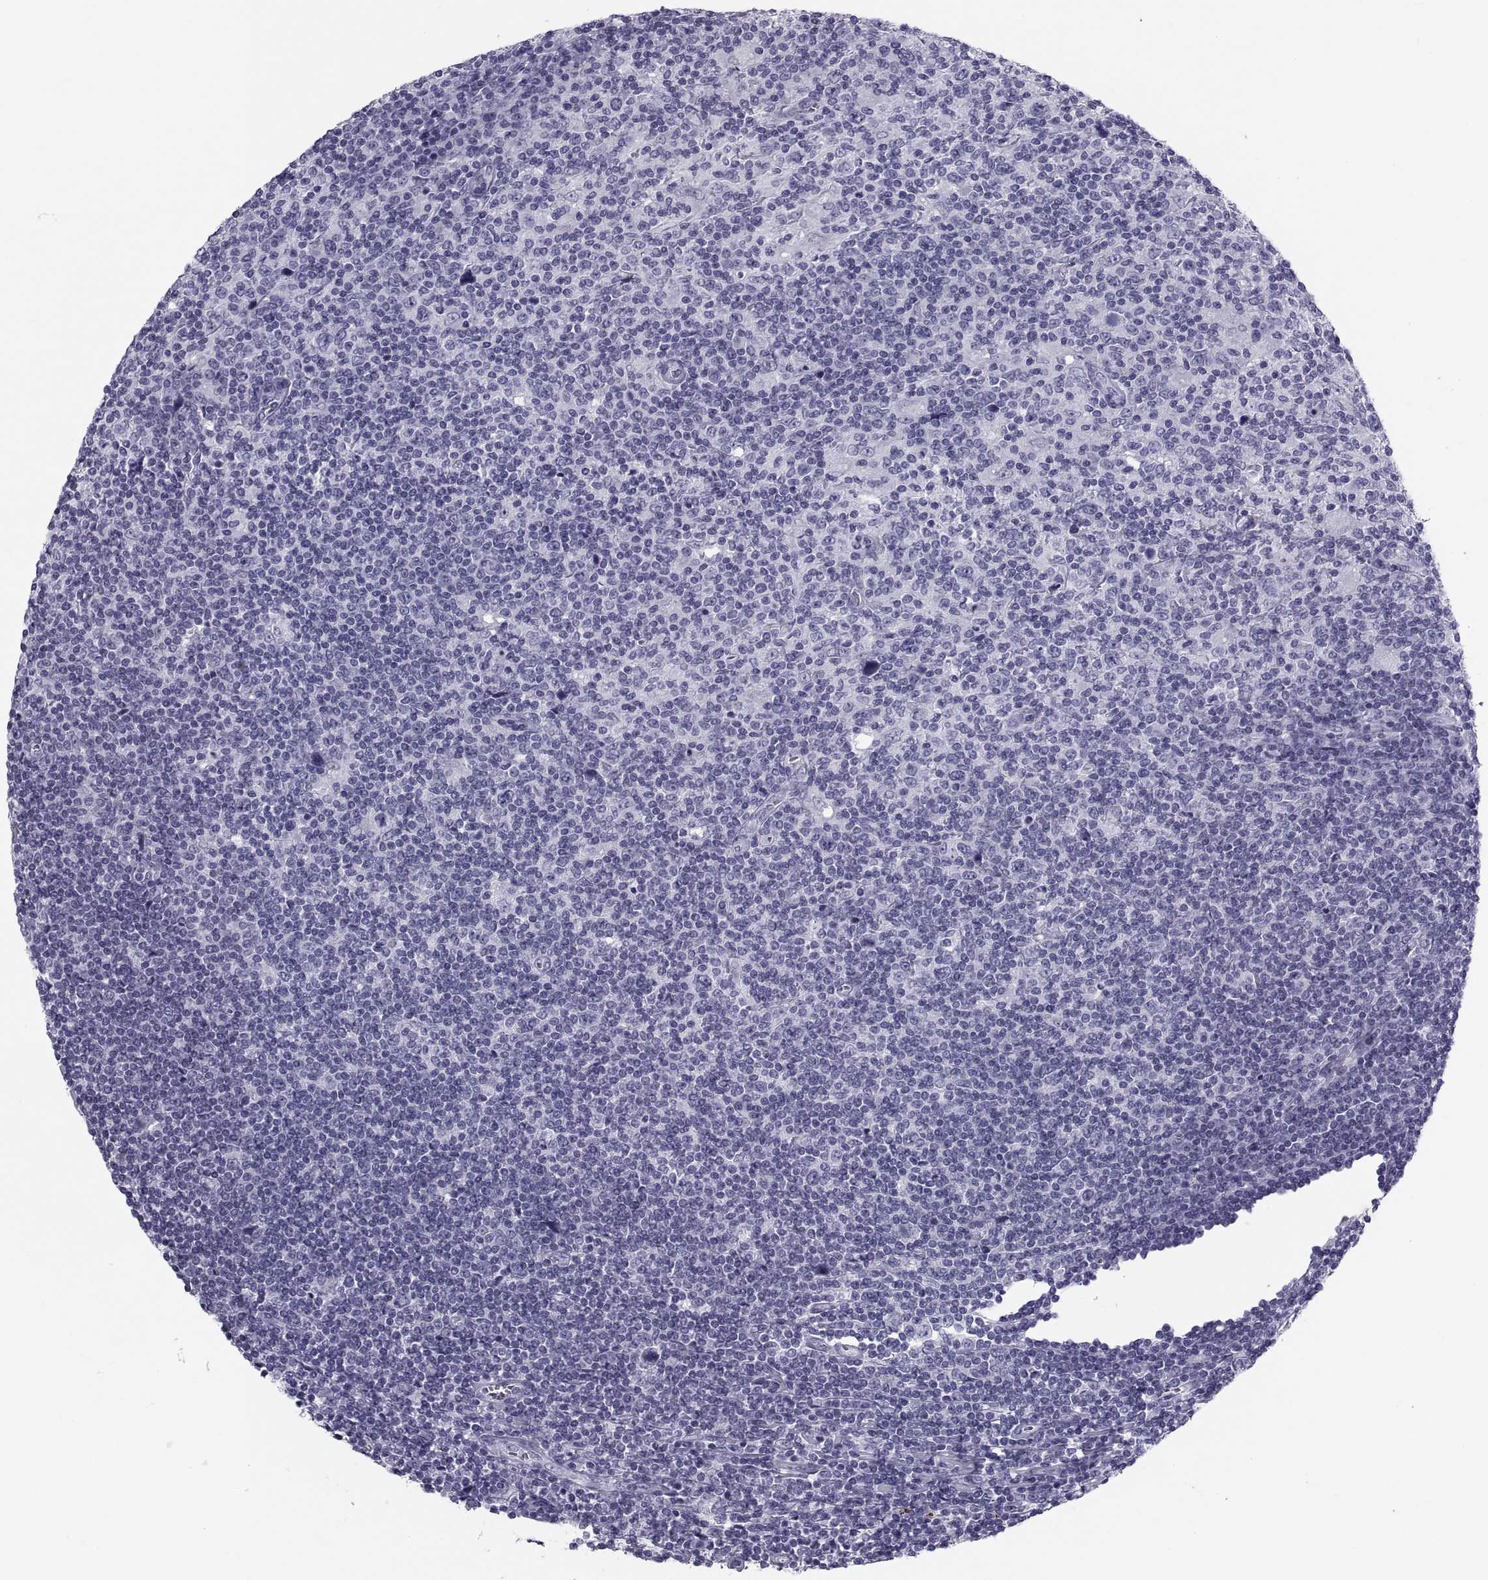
{"staining": {"intensity": "negative", "quantity": "none", "location": "none"}, "tissue": "lymphoma", "cell_type": "Tumor cells", "image_type": "cancer", "snomed": [{"axis": "morphology", "description": "Hodgkin's disease, NOS"}, {"axis": "topography", "description": "Lymph node"}], "caption": "Photomicrograph shows no protein positivity in tumor cells of Hodgkin's disease tissue. The staining was performed using DAB (3,3'-diaminobenzidine) to visualize the protein expression in brown, while the nuclei were stained in blue with hematoxylin (Magnification: 20x).", "gene": "CRISP1", "patient": {"sex": "male", "age": 40}}